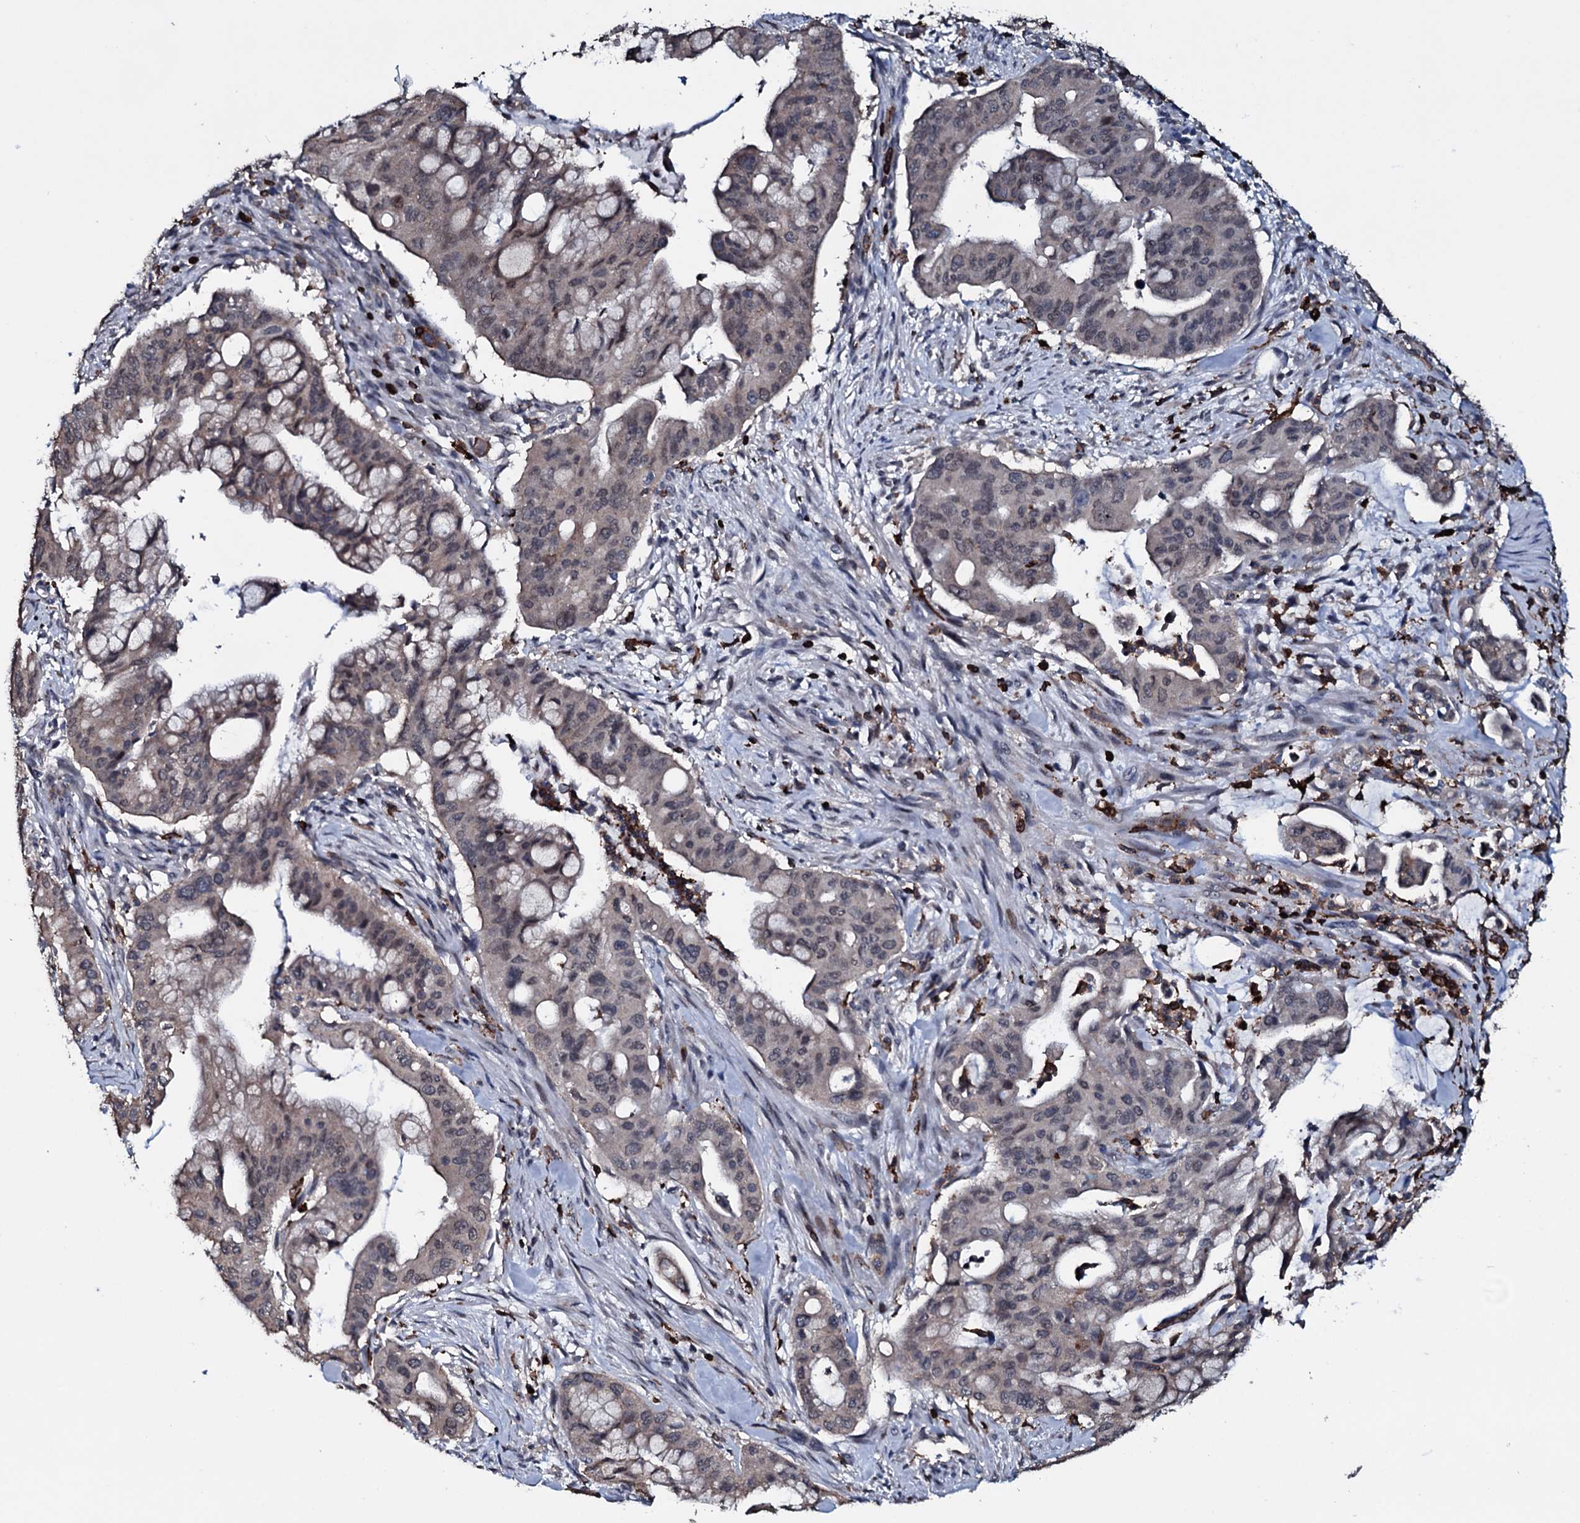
{"staining": {"intensity": "negative", "quantity": "none", "location": "none"}, "tissue": "pancreatic cancer", "cell_type": "Tumor cells", "image_type": "cancer", "snomed": [{"axis": "morphology", "description": "Adenocarcinoma, NOS"}, {"axis": "topography", "description": "Pancreas"}], "caption": "A photomicrograph of human adenocarcinoma (pancreatic) is negative for staining in tumor cells.", "gene": "OGFOD2", "patient": {"sex": "male", "age": 46}}